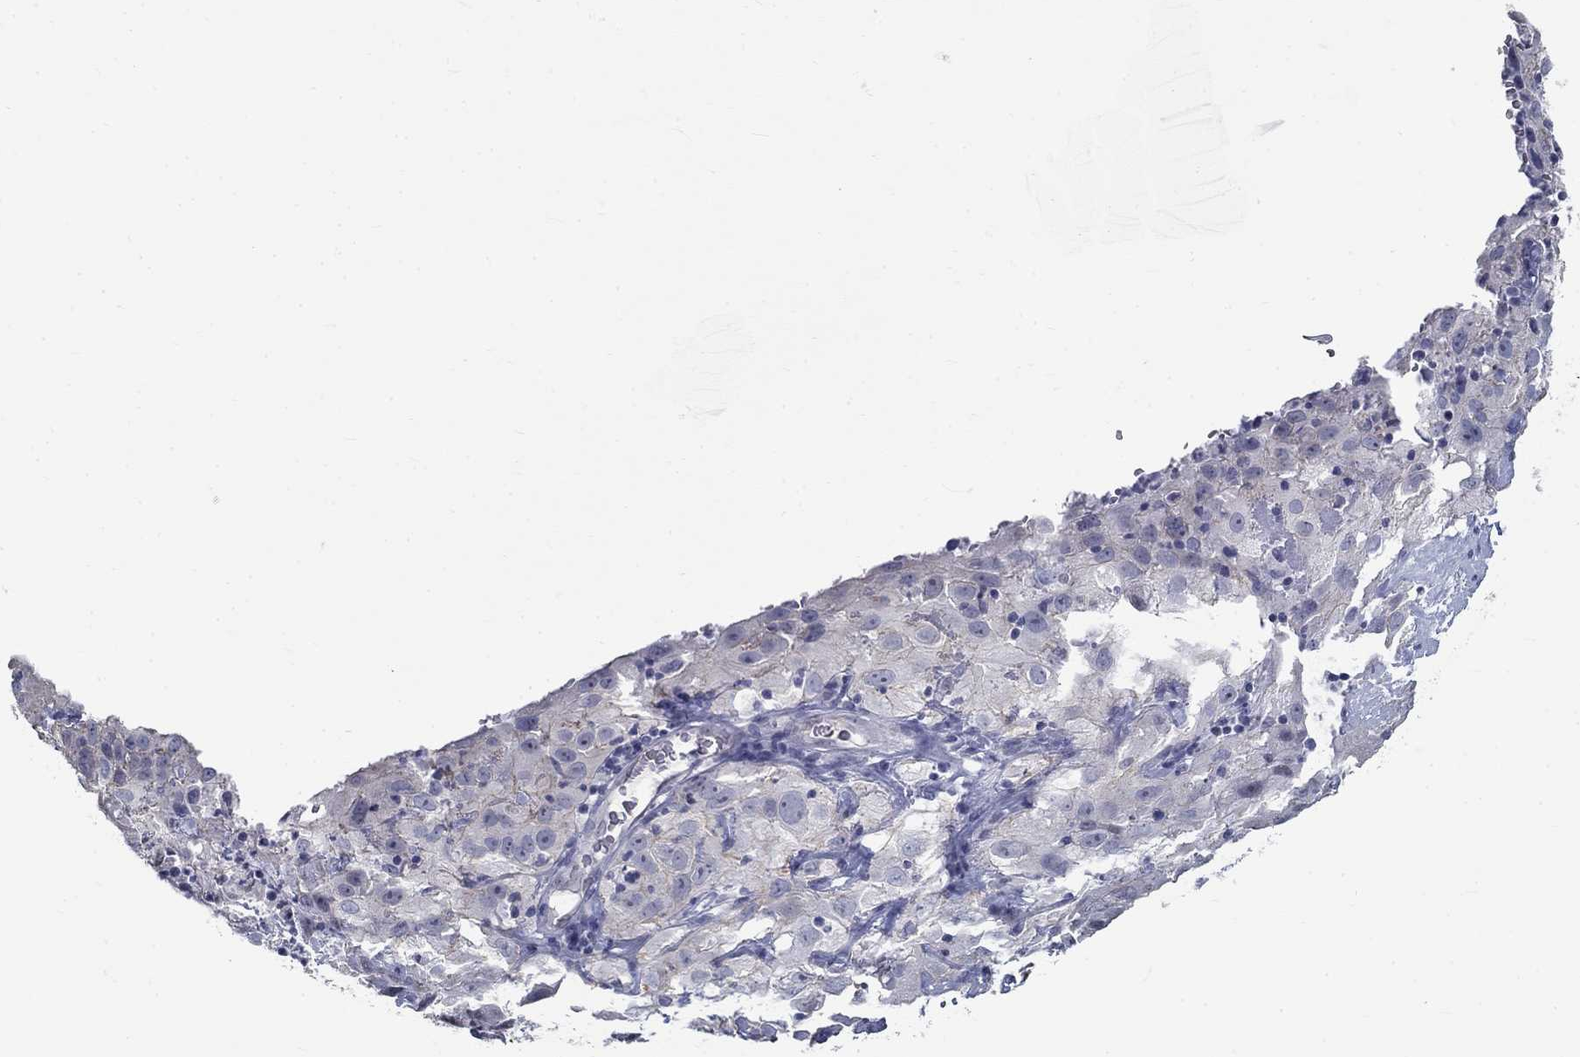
{"staining": {"intensity": "negative", "quantity": "none", "location": "none"}, "tissue": "cervical cancer", "cell_type": "Tumor cells", "image_type": "cancer", "snomed": [{"axis": "morphology", "description": "Squamous cell carcinoma, NOS"}, {"axis": "topography", "description": "Cervix"}], "caption": "Cervical cancer (squamous cell carcinoma) stained for a protein using immunohistochemistry shows no expression tumor cells.", "gene": "GUCA1A", "patient": {"sex": "female", "age": 32}}